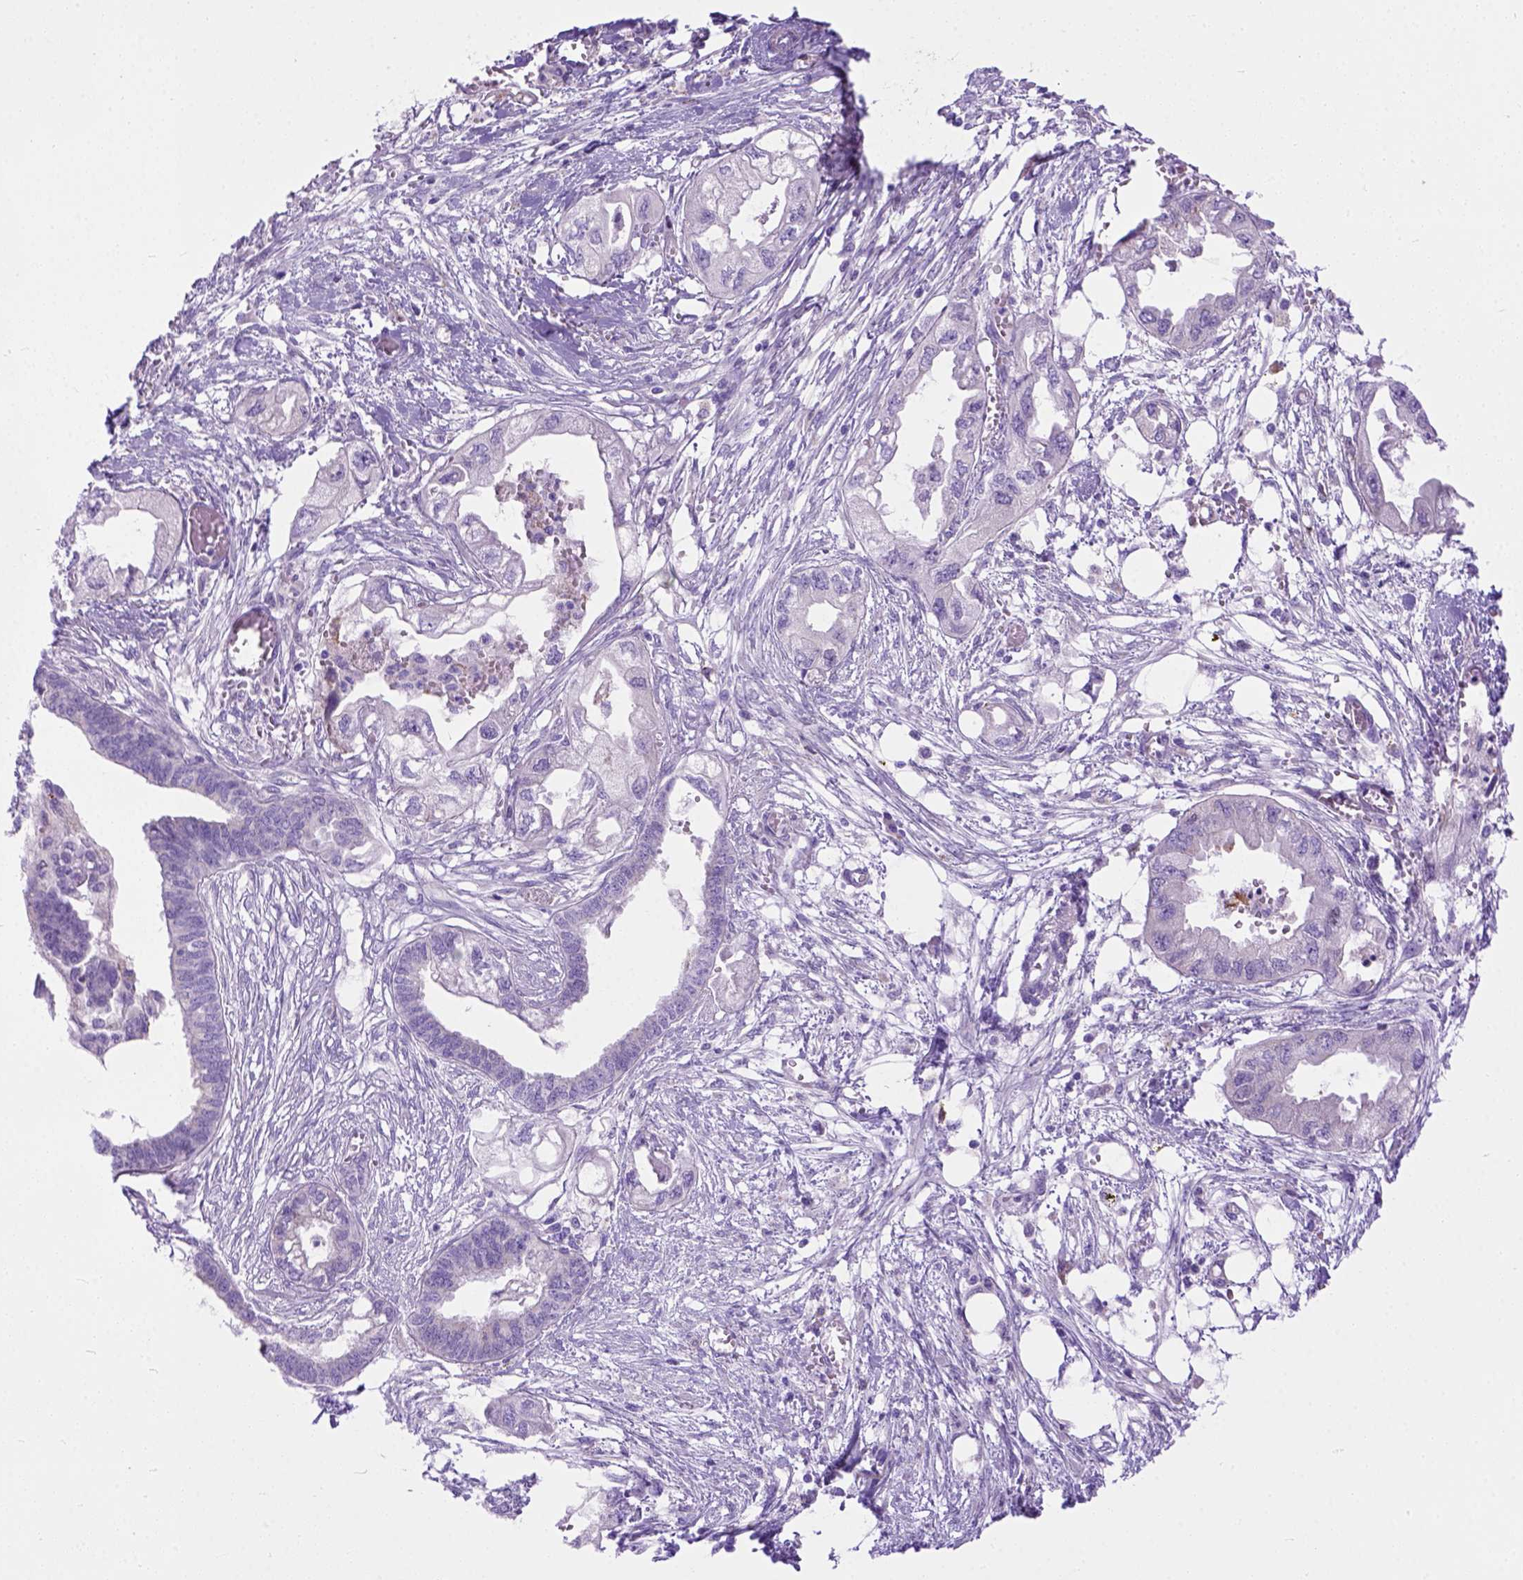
{"staining": {"intensity": "negative", "quantity": "none", "location": "none"}, "tissue": "endometrial cancer", "cell_type": "Tumor cells", "image_type": "cancer", "snomed": [{"axis": "morphology", "description": "Adenocarcinoma, NOS"}, {"axis": "morphology", "description": "Adenocarcinoma, metastatic, NOS"}, {"axis": "topography", "description": "Adipose tissue"}, {"axis": "topography", "description": "Endometrium"}], "caption": "An immunohistochemistry micrograph of endometrial cancer is shown. There is no staining in tumor cells of endometrial cancer. (DAB (3,3'-diaminobenzidine) IHC visualized using brightfield microscopy, high magnification).", "gene": "PLK4", "patient": {"sex": "female", "age": 67}}